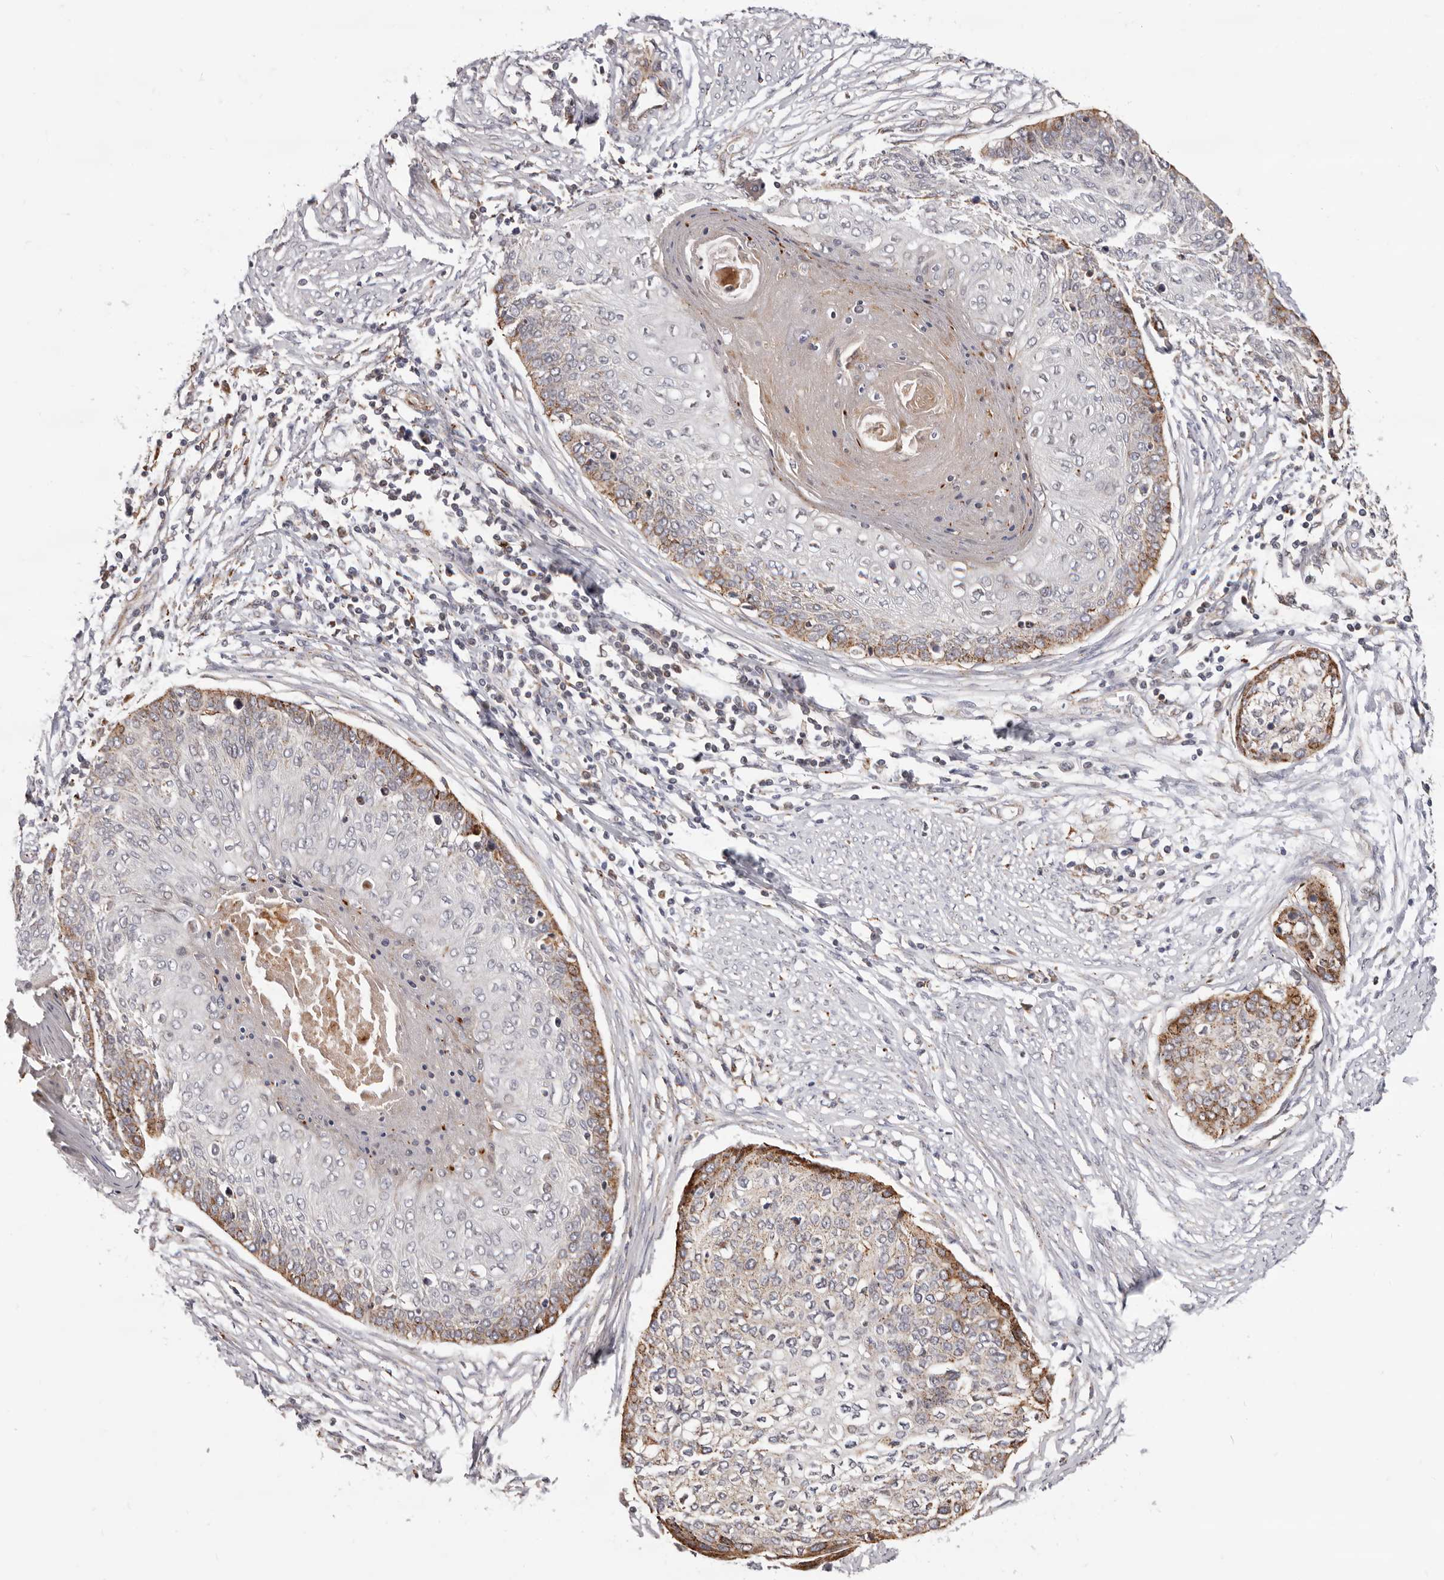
{"staining": {"intensity": "moderate", "quantity": "<25%", "location": "cytoplasmic/membranous"}, "tissue": "cervical cancer", "cell_type": "Tumor cells", "image_type": "cancer", "snomed": [{"axis": "morphology", "description": "Squamous cell carcinoma, NOS"}, {"axis": "topography", "description": "Cervix"}], "caption": "IHC histopathology image of human squamous cell carcinoma (cervical) stained for a protein (brown), which demonstrates low levels of moderate cytoplasmic/membranous positivity in about <25% of tumor cells.", "gene": "TOR3A", "patient": {"sex": "female", "age": 37}}